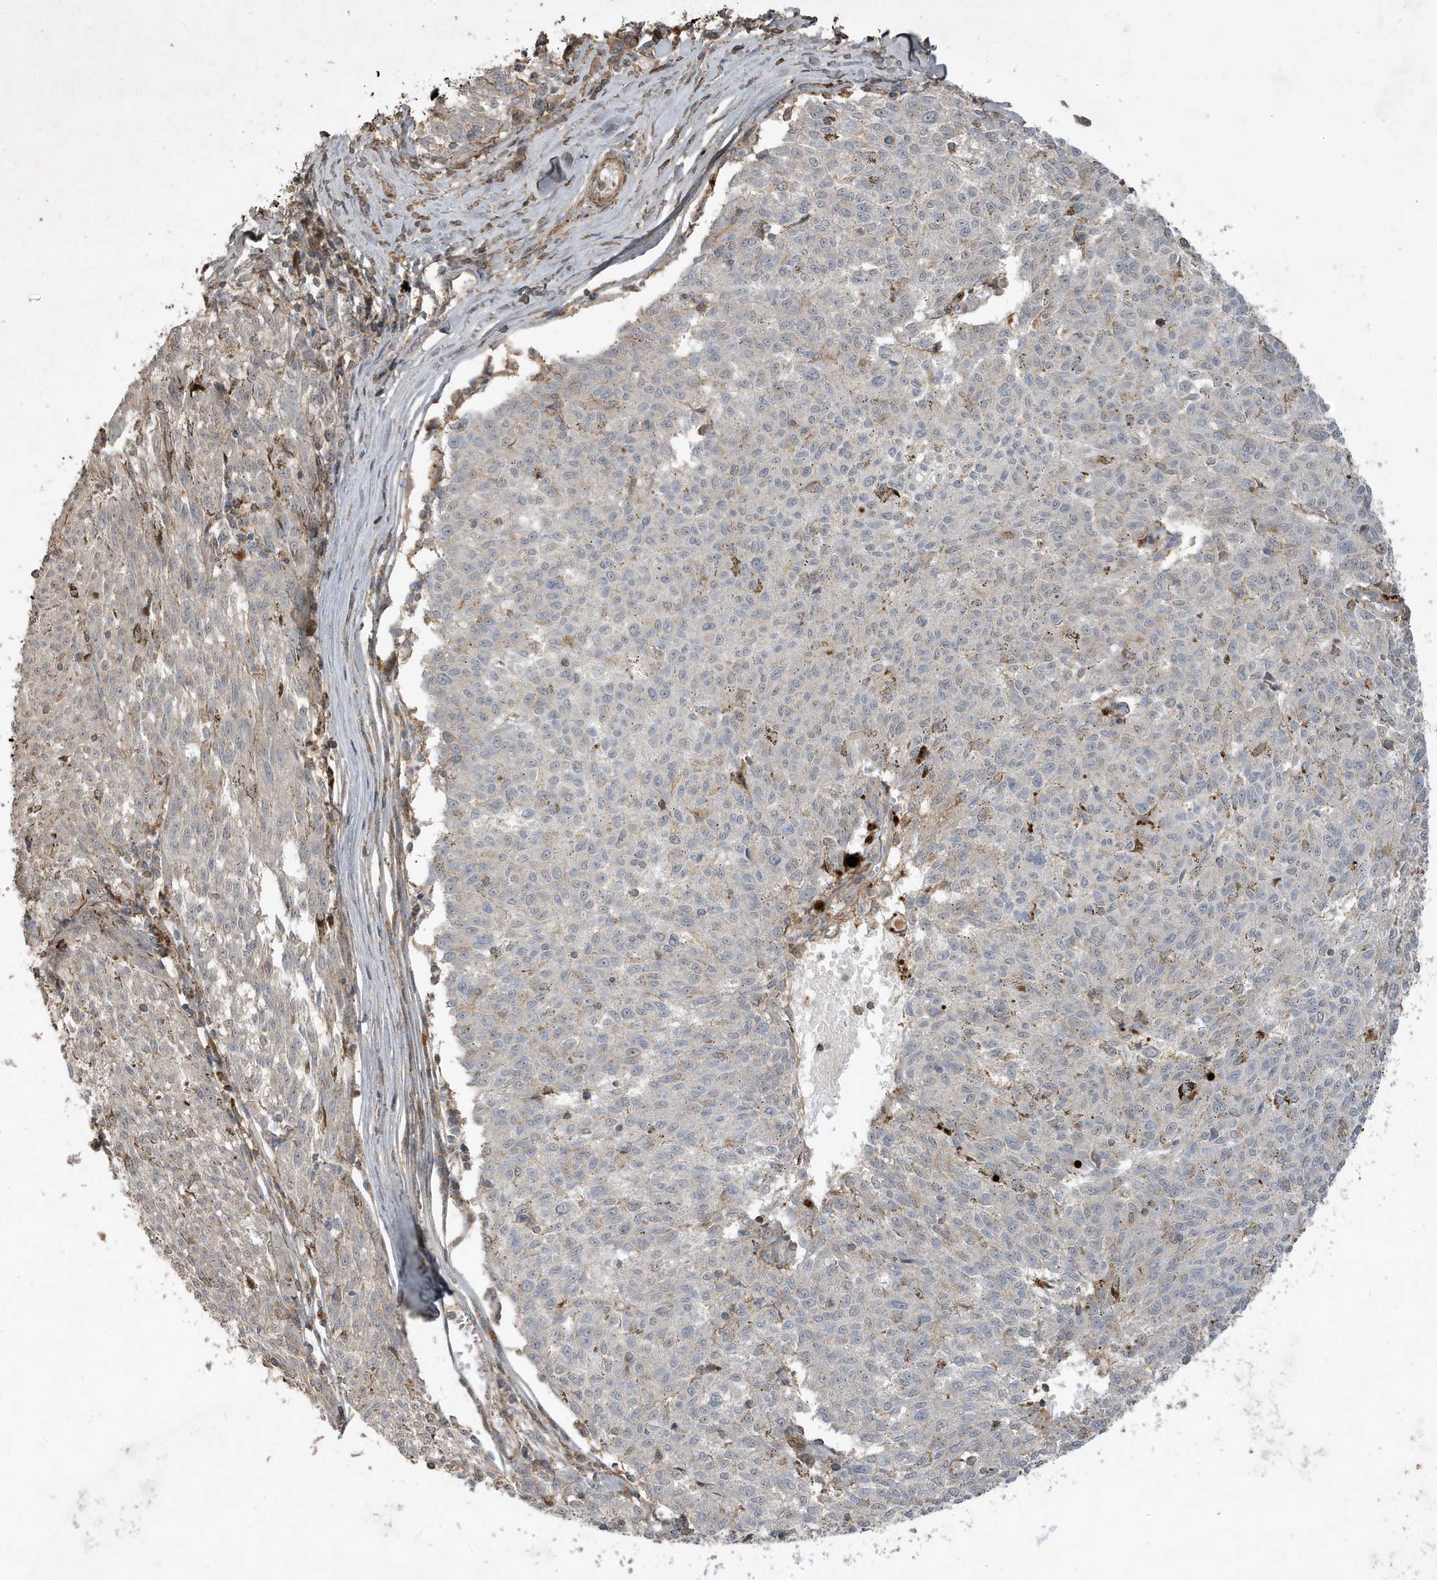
{"staining": {"intensity": "negative", "quantity": "none", "location": "none"}, "tissue": "melanoma", "cell_type": "Tumor cells", "image_type": "cancer", "snomed": [{"axis": "morphology", "description": "Malignant melanoma, NOS"}, {"axis": "topography", "description": "Skin"}], "caption": "This is a histopathology image of IHC staining of melanoma, which shows no staining in tumor cells.", "gene": "PRRT3", "patient": {"sex": "female", "age": 72}}